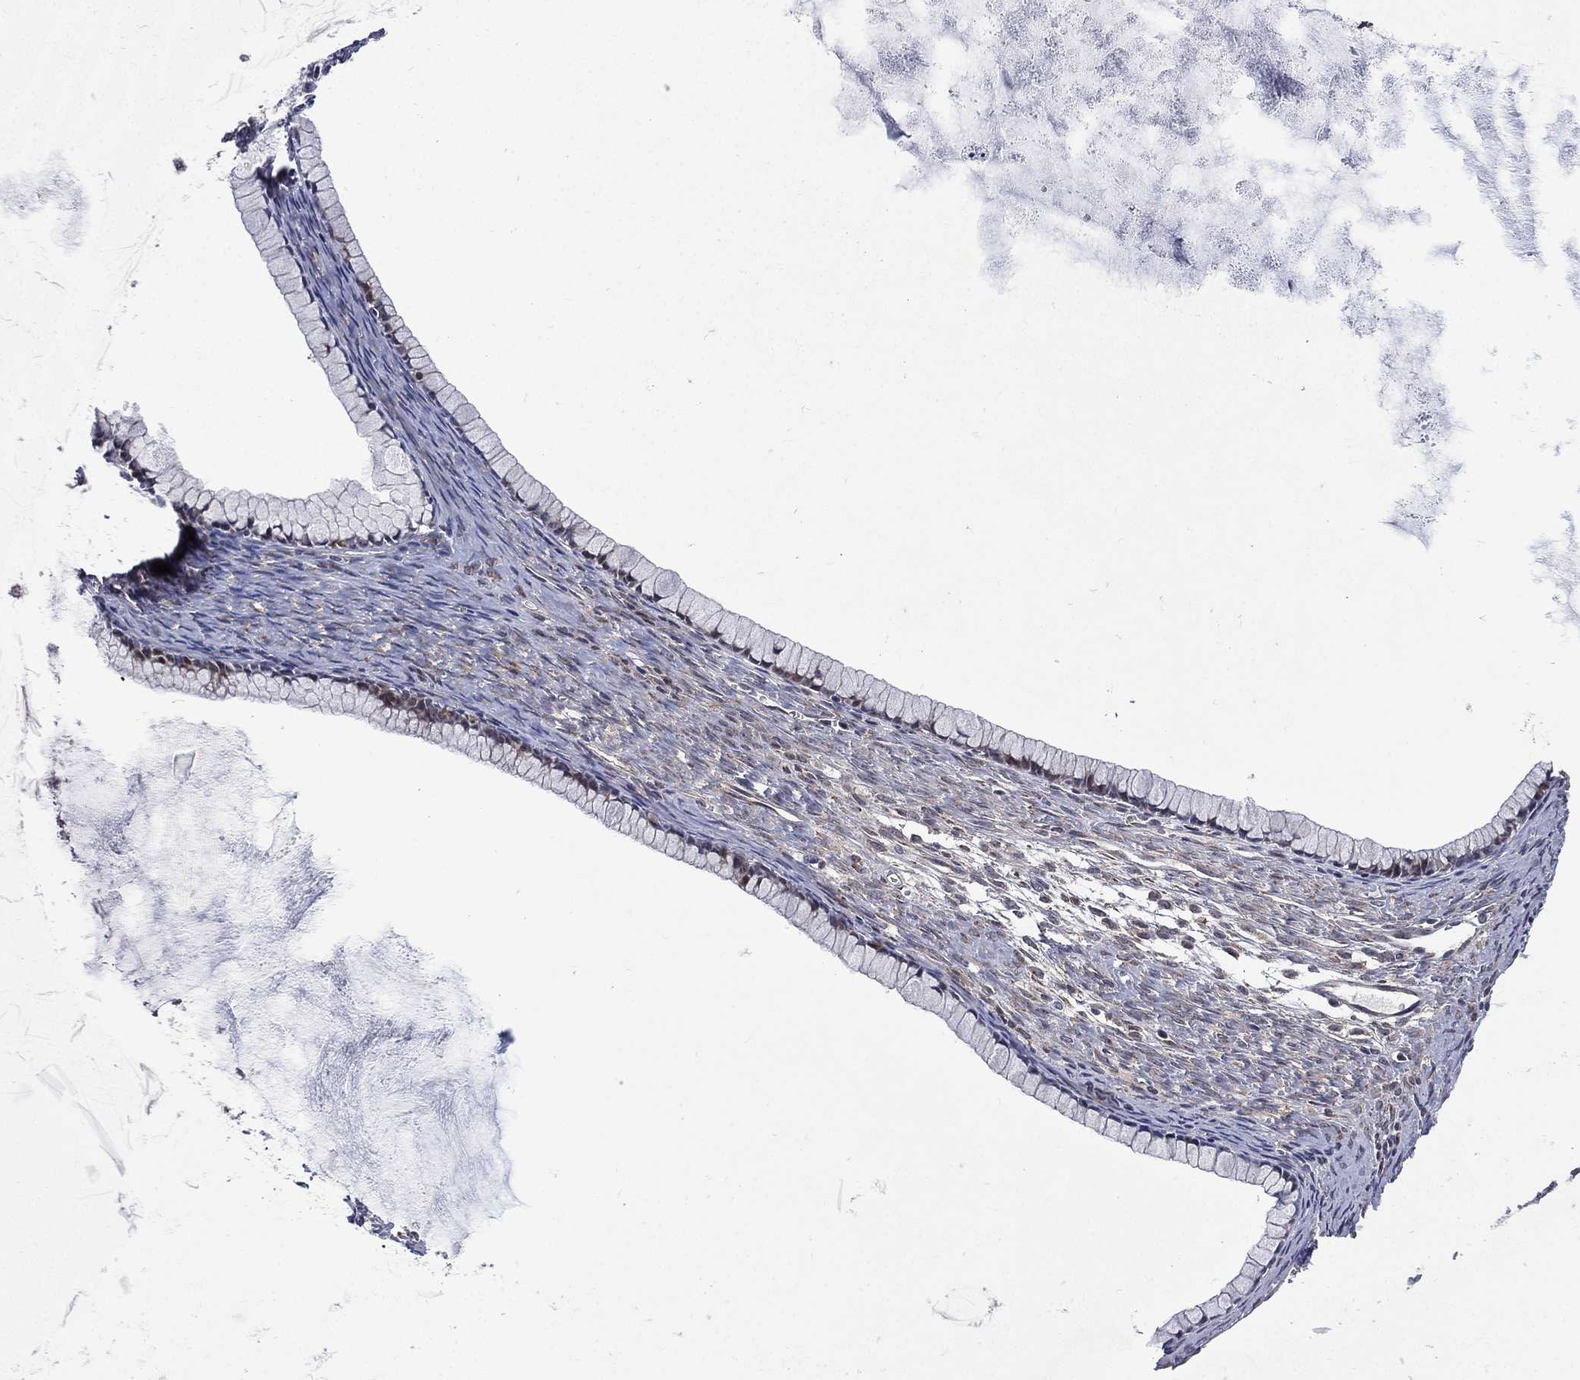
{"staining": {"intensity": "moderate", "quantity": "25%-75%", "location": "cytoplasmic/membranous"}, "tissue": "ovarian cancer", "cell_type": "Tumor cells", "image_type": "cancer", "snomed": [{"axis": "morphology", "description": "Cystadenocarcinoma, mucinous, NOS"}, {"axis": "topography", "description": "Ovary"}], "caption": "The histopathology image exhibits a brown stain indicating the presence of a protein in the cytoplasmic/membranous of tumor cells in ovarian cancer.", "gene": "RAB11FIP4", "patient": {"sex": "female", "age": 41}}